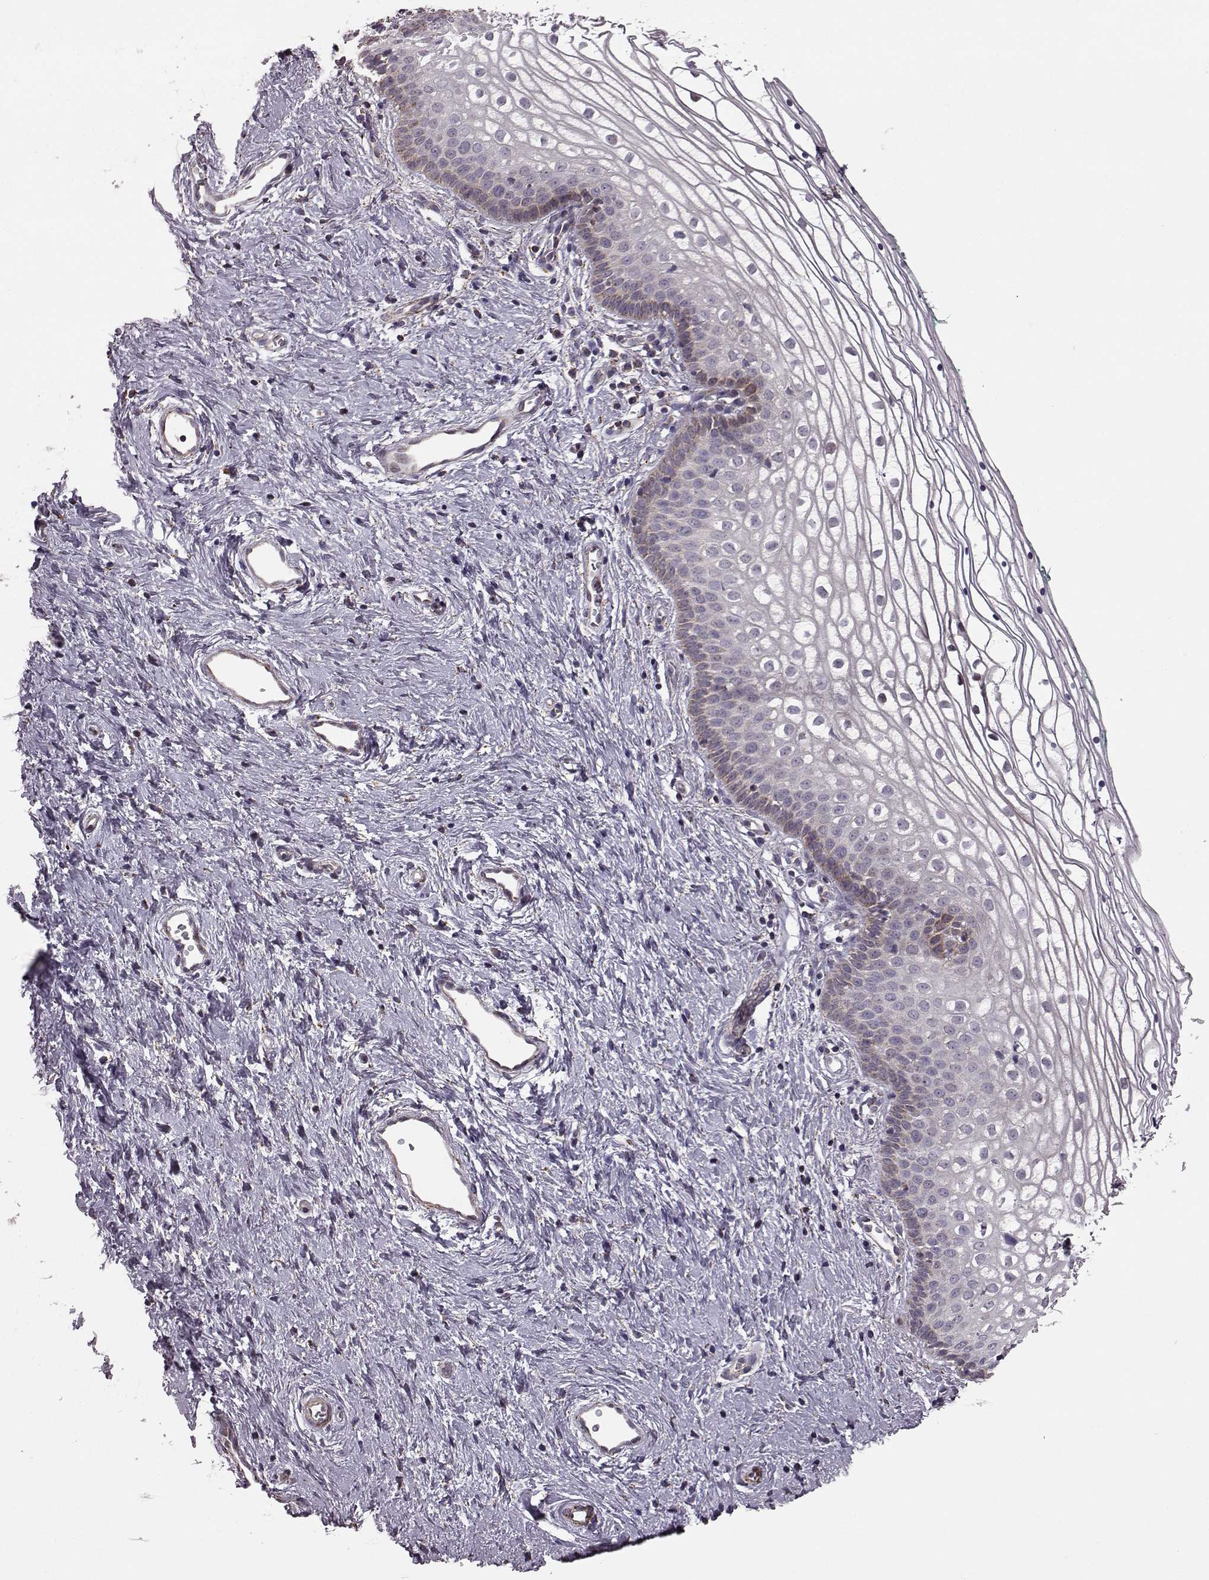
{"staining": {"intensity": "weak", "quantity": "<25%", "location": "cytoplasmic/membranous"}, "tissue": "vagina", "cell_type": "Squamous epithelial cells", "image_type": "normal", "snomed": [{"axis": "morphology", "description": "Normal tissue, NOS"}, {"axis": "topography", "description": "Vagina"}], "caption": "This is an IHC micrograph of unremarkable human vagina. There is no expression in squamous epithelial cells.", "gene": "PUDP", "patient": {"sex": "female", "age": 36}}